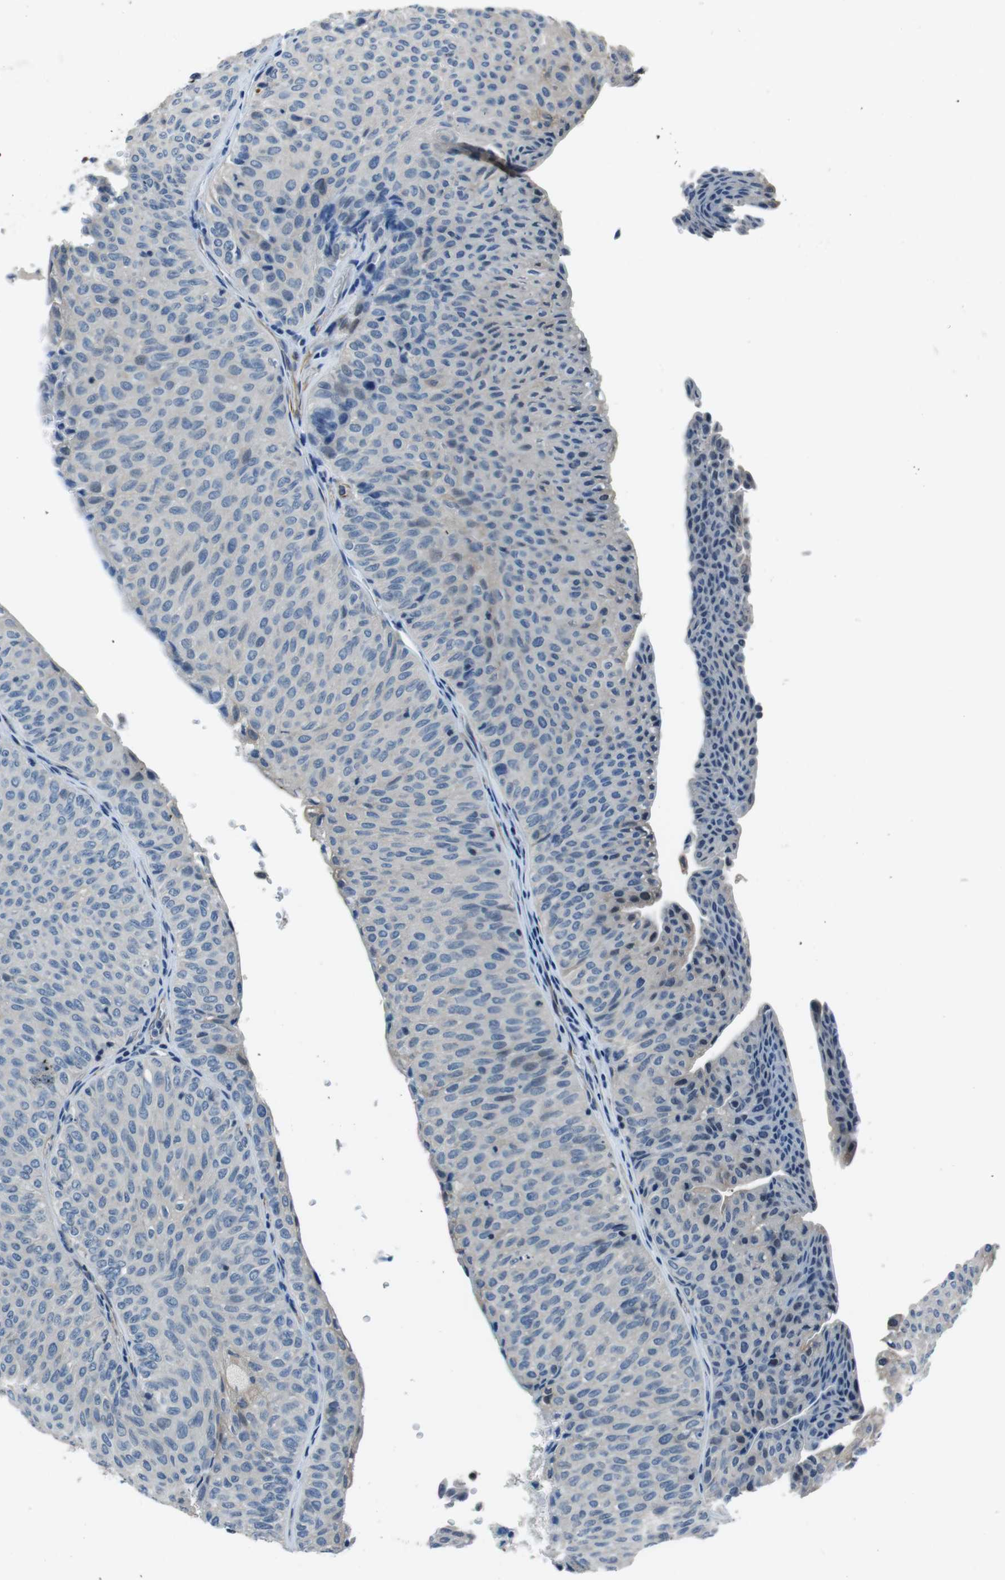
{"staining": {"intensity": "negative", "quantity": "none", "location": "none"}, "tissue": "urothelial cancer", "cell_type": "Tumor cells", "image_type": "cancer", "snomed": [{"axis": "morphology", "description": "Urothelial carcinoma, Low grade"}, {"axis": "topography", "description": "Urinary bladder"}], "caption": "An immunohistochemistry (IHC) micrograph of urothelial cancer is shown. There is no staining in tumor cells of urothelial cancer.", "gene": "LRRC49", "patient": {"sex": "male", "age": 78}}